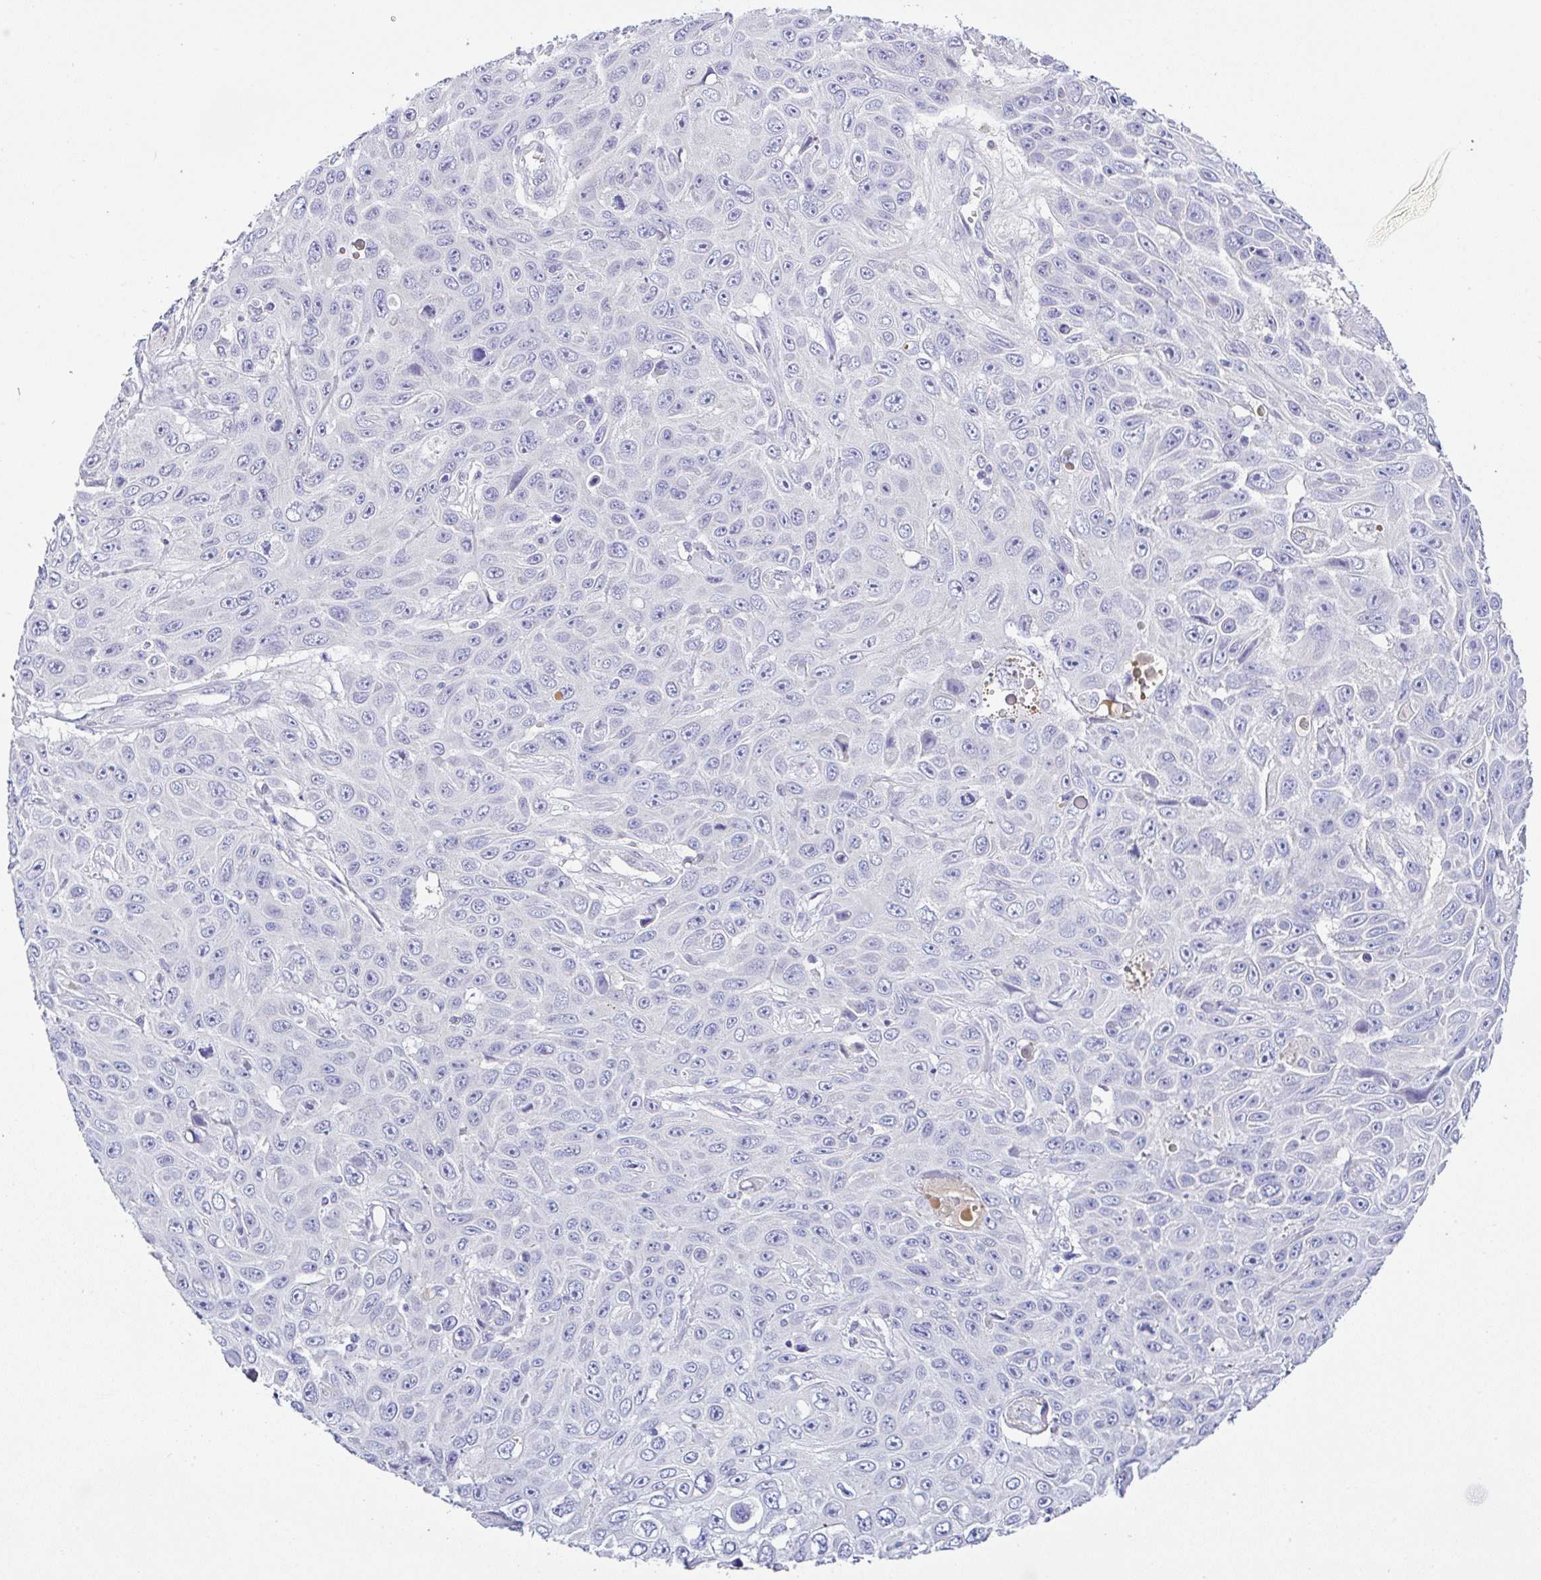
{"staining": {"intensity": "negative", "quantity": "none", "location": "none"}, "tissue": "skin cancer", "cell_type": "Tumor cells", "image_type": "cancer", "snomed": [{"axis": "morphology", "description": "Squamous cell carcinoma, NOS"}, {"axis": "topography", "description": "Skin"}], "caption": "This is a micrograph of IHC staining of skin cancer, which shows no staining in tumor cells.", "gene": "SERPINE3", "patient": {"sex": "male", "age": 82}}